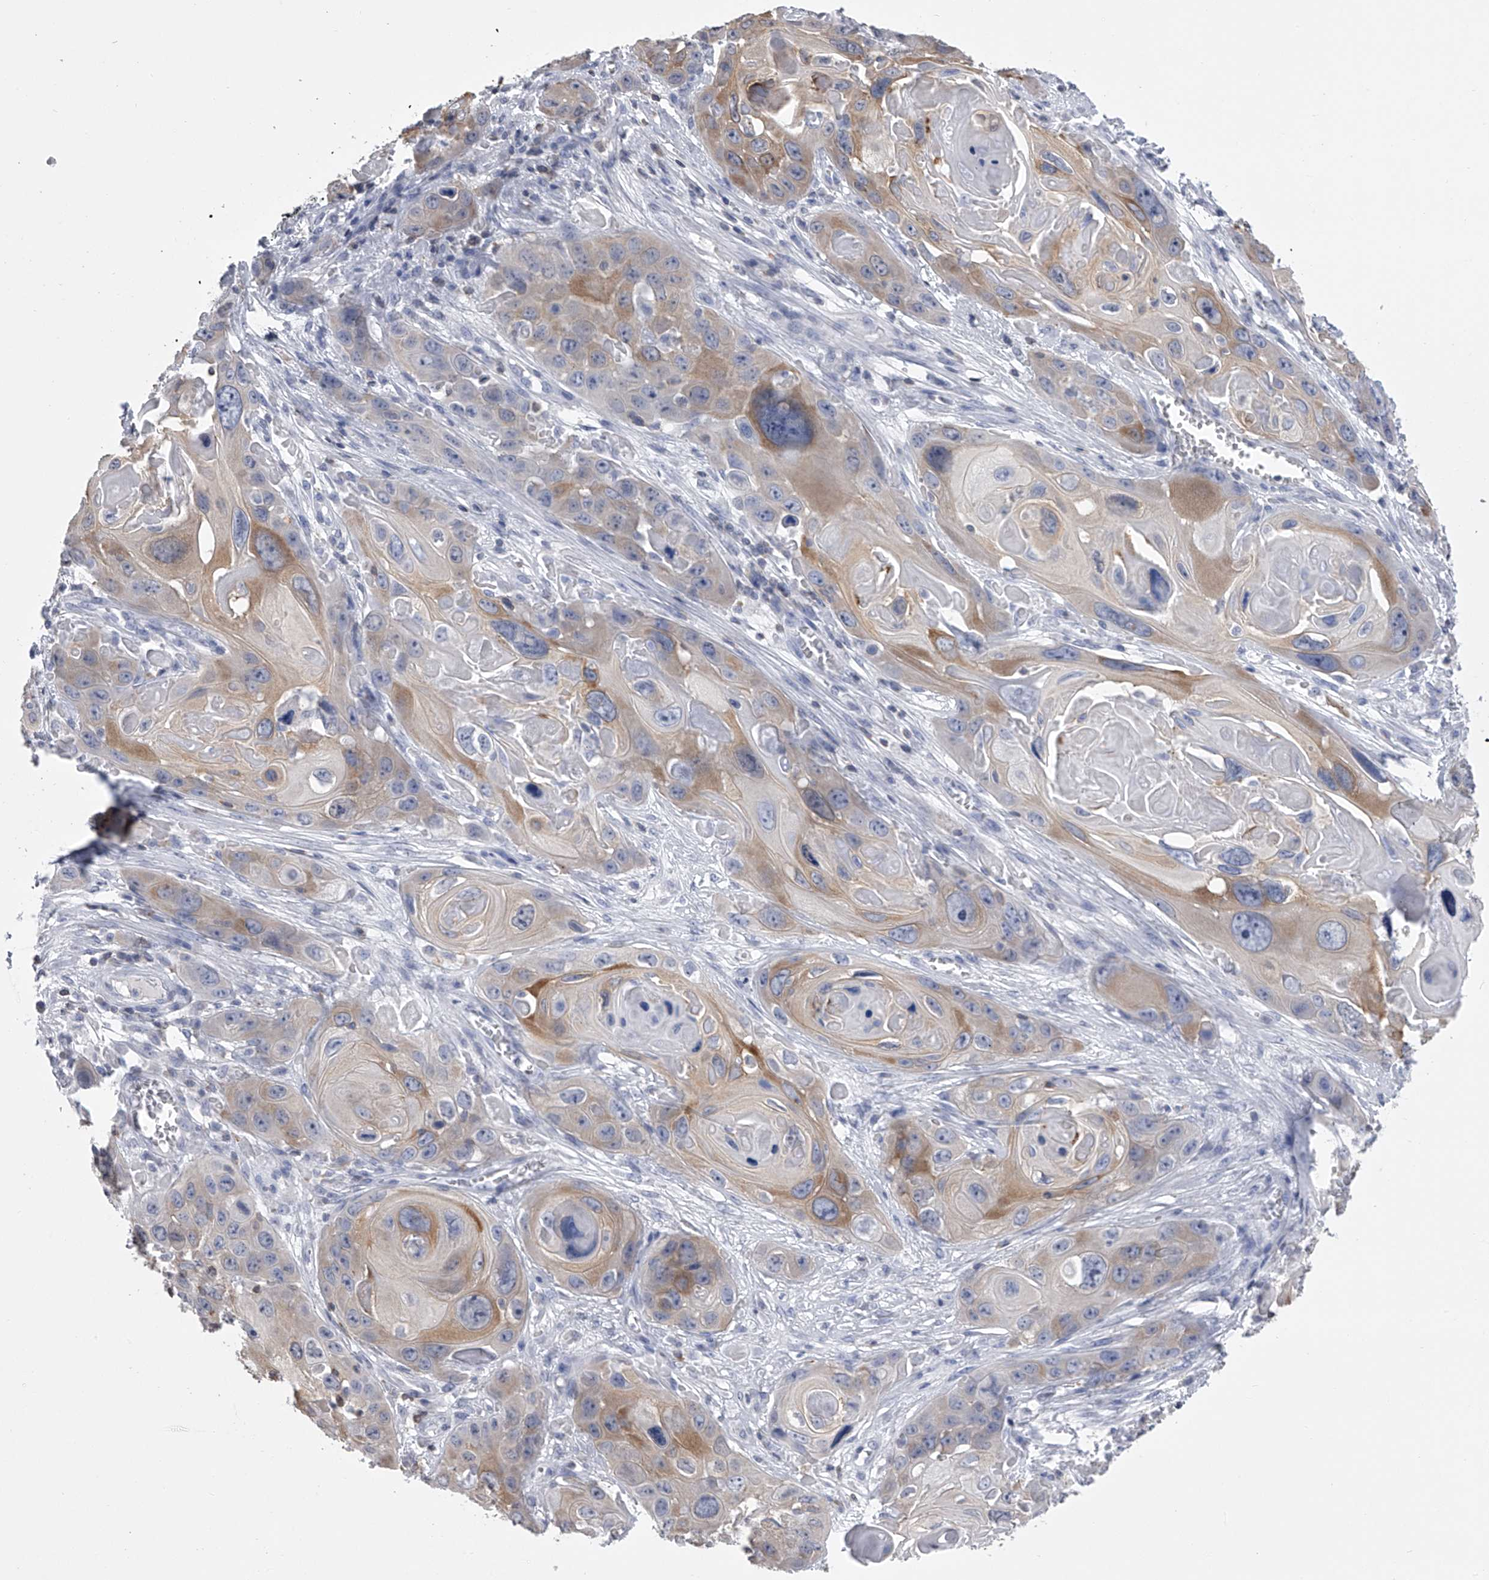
{"staining": {"intensity": "moderate", "quantity": "25%-75%", "location": "cytoplasmic/membranous"}, "tissue": "skin cancer", "cell_type": "Tumor cells", "image_type": "cancer", "snomed": [{"axis": "morphology", "description": "Squamous cell carcinoma, NOS"}, {"axis": "topography", "description": "Skin"}], "caption": "Skin cancer (squamous cell carcinoma) stained for a protein reveals moderate cytoplasmic/membranous positivity in tumor cells. (DAB (3,3'-diaminobenzidine) = brown stain, brightfield microscopy at high magnification).", "gene": "TASP1", "patient": {"sex": "male", "age": 55}}